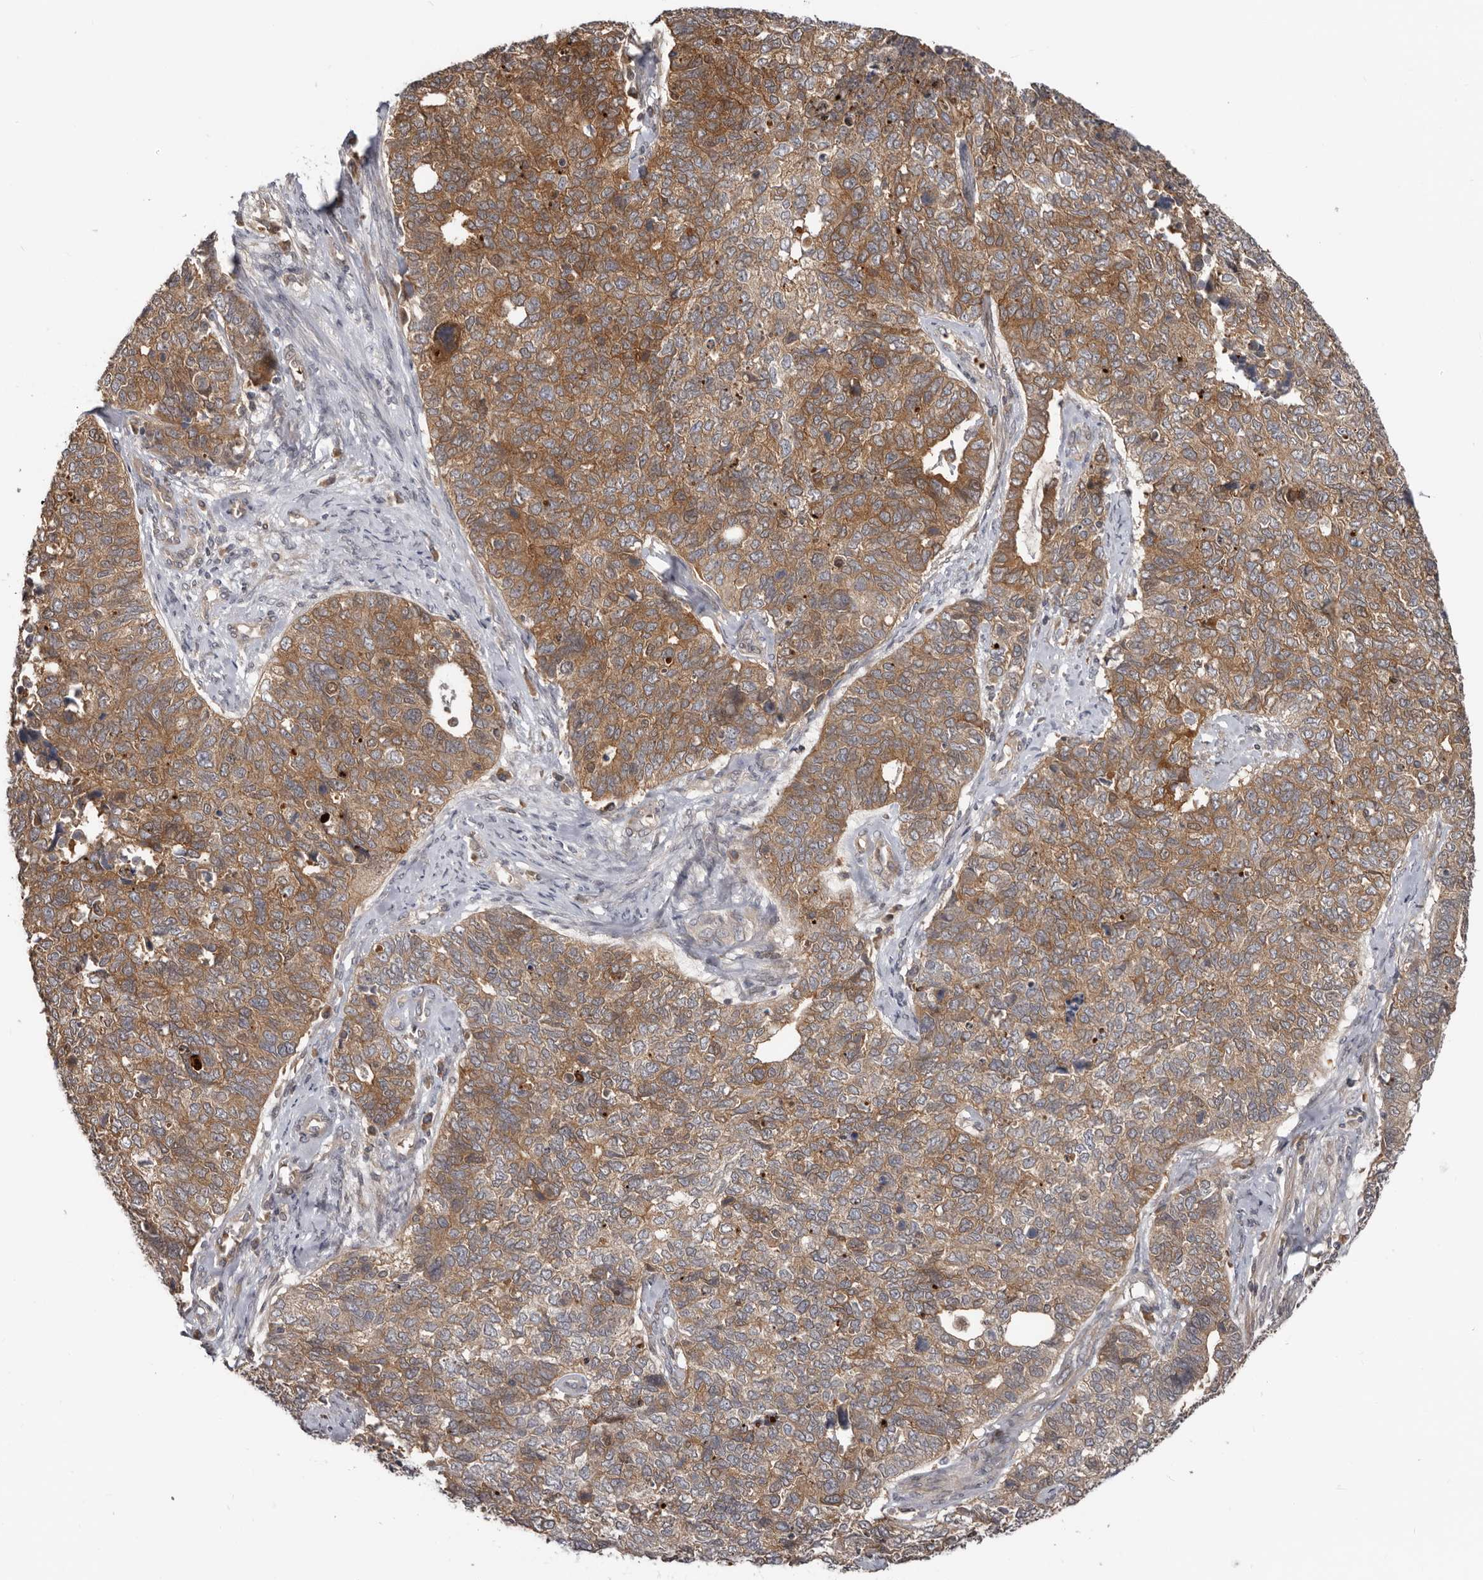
{"staining": {"intensity": "moderate", "quantity": ">75%", "location": "cytoplasmic/membranous"}, "tissue": "cervical cancer", "cell_type": "Tumor cells", "image_type": "cancer", "snomed": [{"axis": "morphology", "description": "Squamous cell carcinoma, NOS"}, {"axis": "topography", "description": "Cervix"}], "caption": "This micrograph reveals immunohistochemistry staining of human squamous cell carcinoma (cervical), with medium moderate cytoplasmic/membranous positivity in about >75% of tumor cells.", "gene": "BAD", "patient": {"sex": "female", "age": 63}}